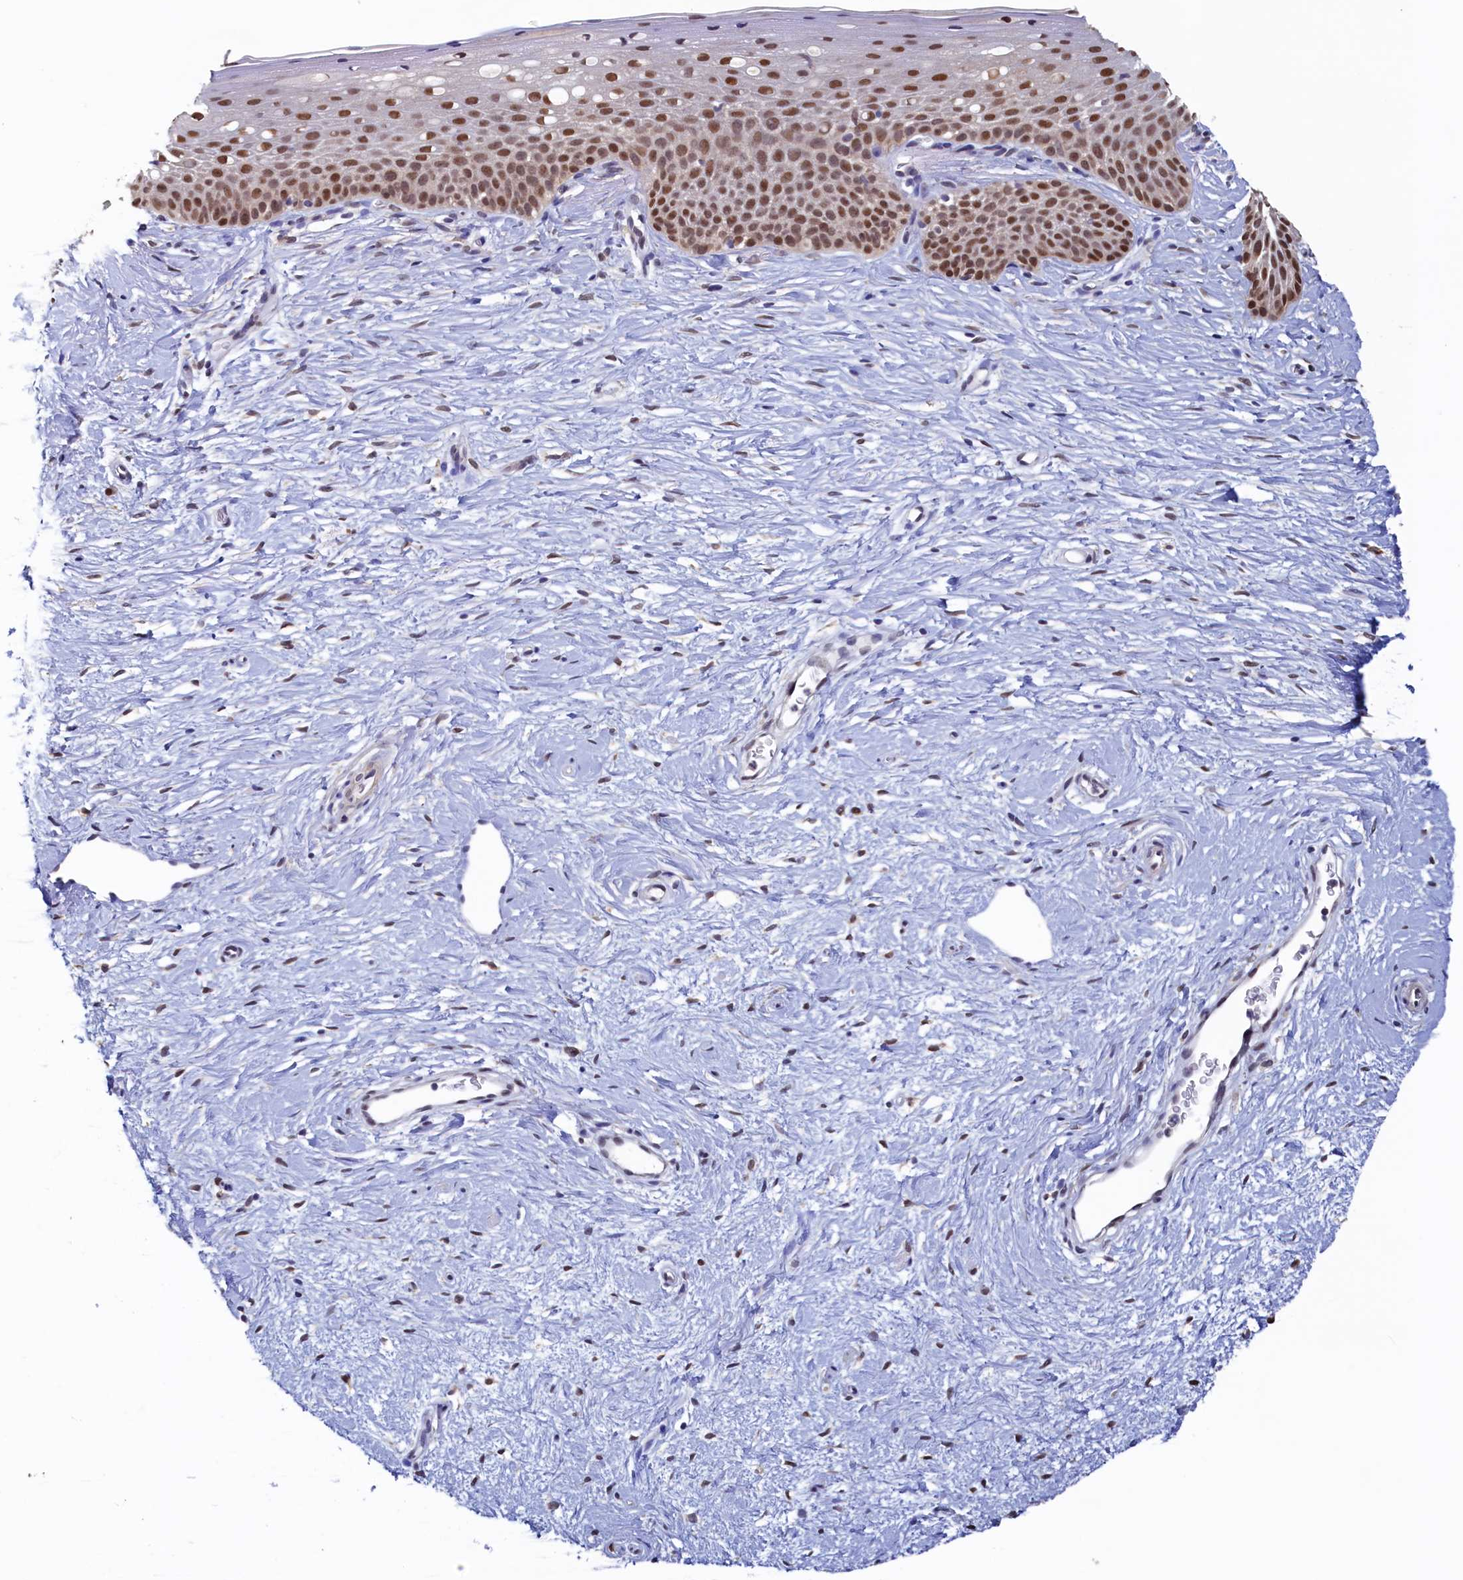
{"staining": {"intensity": "moderate", "quantity": ">75%", "location": "cytoplasmic/membranous,nuclear"}, "tissue": "cervix", "cell_type": "Glandular cells", "image_type": "normal", "snomed": [{"axis": "morphology", "description": "Normal tissue, NOS"}, {"axis": "topography", "description": "Cervix"}], "caption": "Immunohistochemical staining of normal cervix shows >75% levels of moderate cytoplasmic/membranous,nuclear protein positivity in about >75% of glandular cells. The staining is performed using DAB (3,3'-diaminobenzidine) brown chromogen to label protein expression. The nuclei are counter-stained blue using hematoxylin.", "gene": "AHCY", "patient": {"sex": "female", "age": 57}}